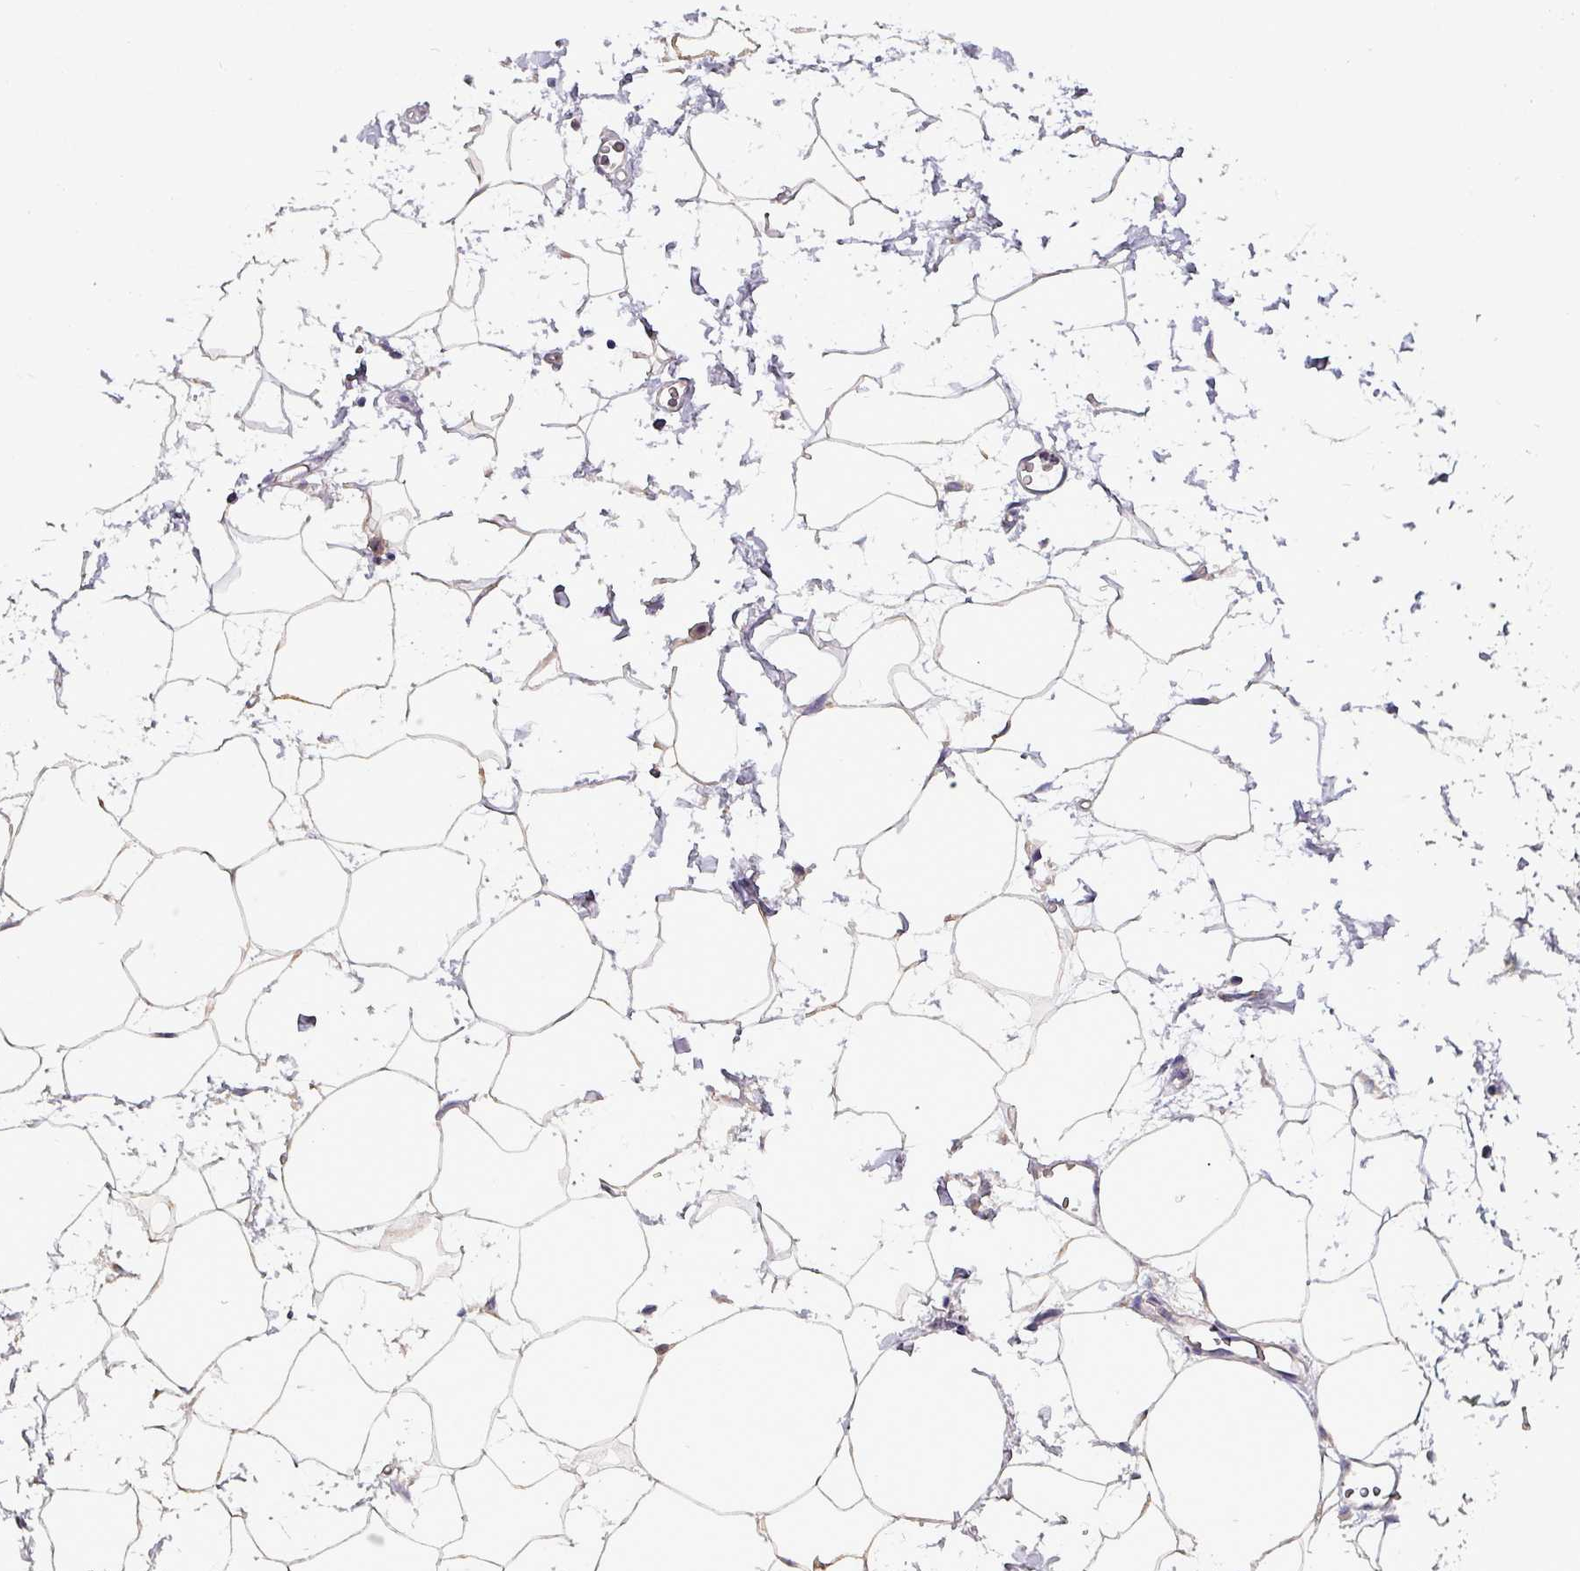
{"staining": {"intensity": "weak", "quantity": "<25%", "location": "nuclear"}, "tissue": "adipose tissue", "cell_type": "Adipocytes", "image_type": "normal", "snomed": [{"axis": "morphology", "description": "Normal tissue, NOS"}, {"axis": "topography", "description": "Prostate"}, {"axis": "topography", "description": "Peripheral nerve tissue"}], "caption": "This photomicrograph is of normal adipose tissue stained with immunohistochemistry (IHC) to label a protein in brown with the nuclei are counter-stained blue. There is no expression in adipocytes.", "gene": "GRAPL", "patient": {"sex": "male", "age": 55}}